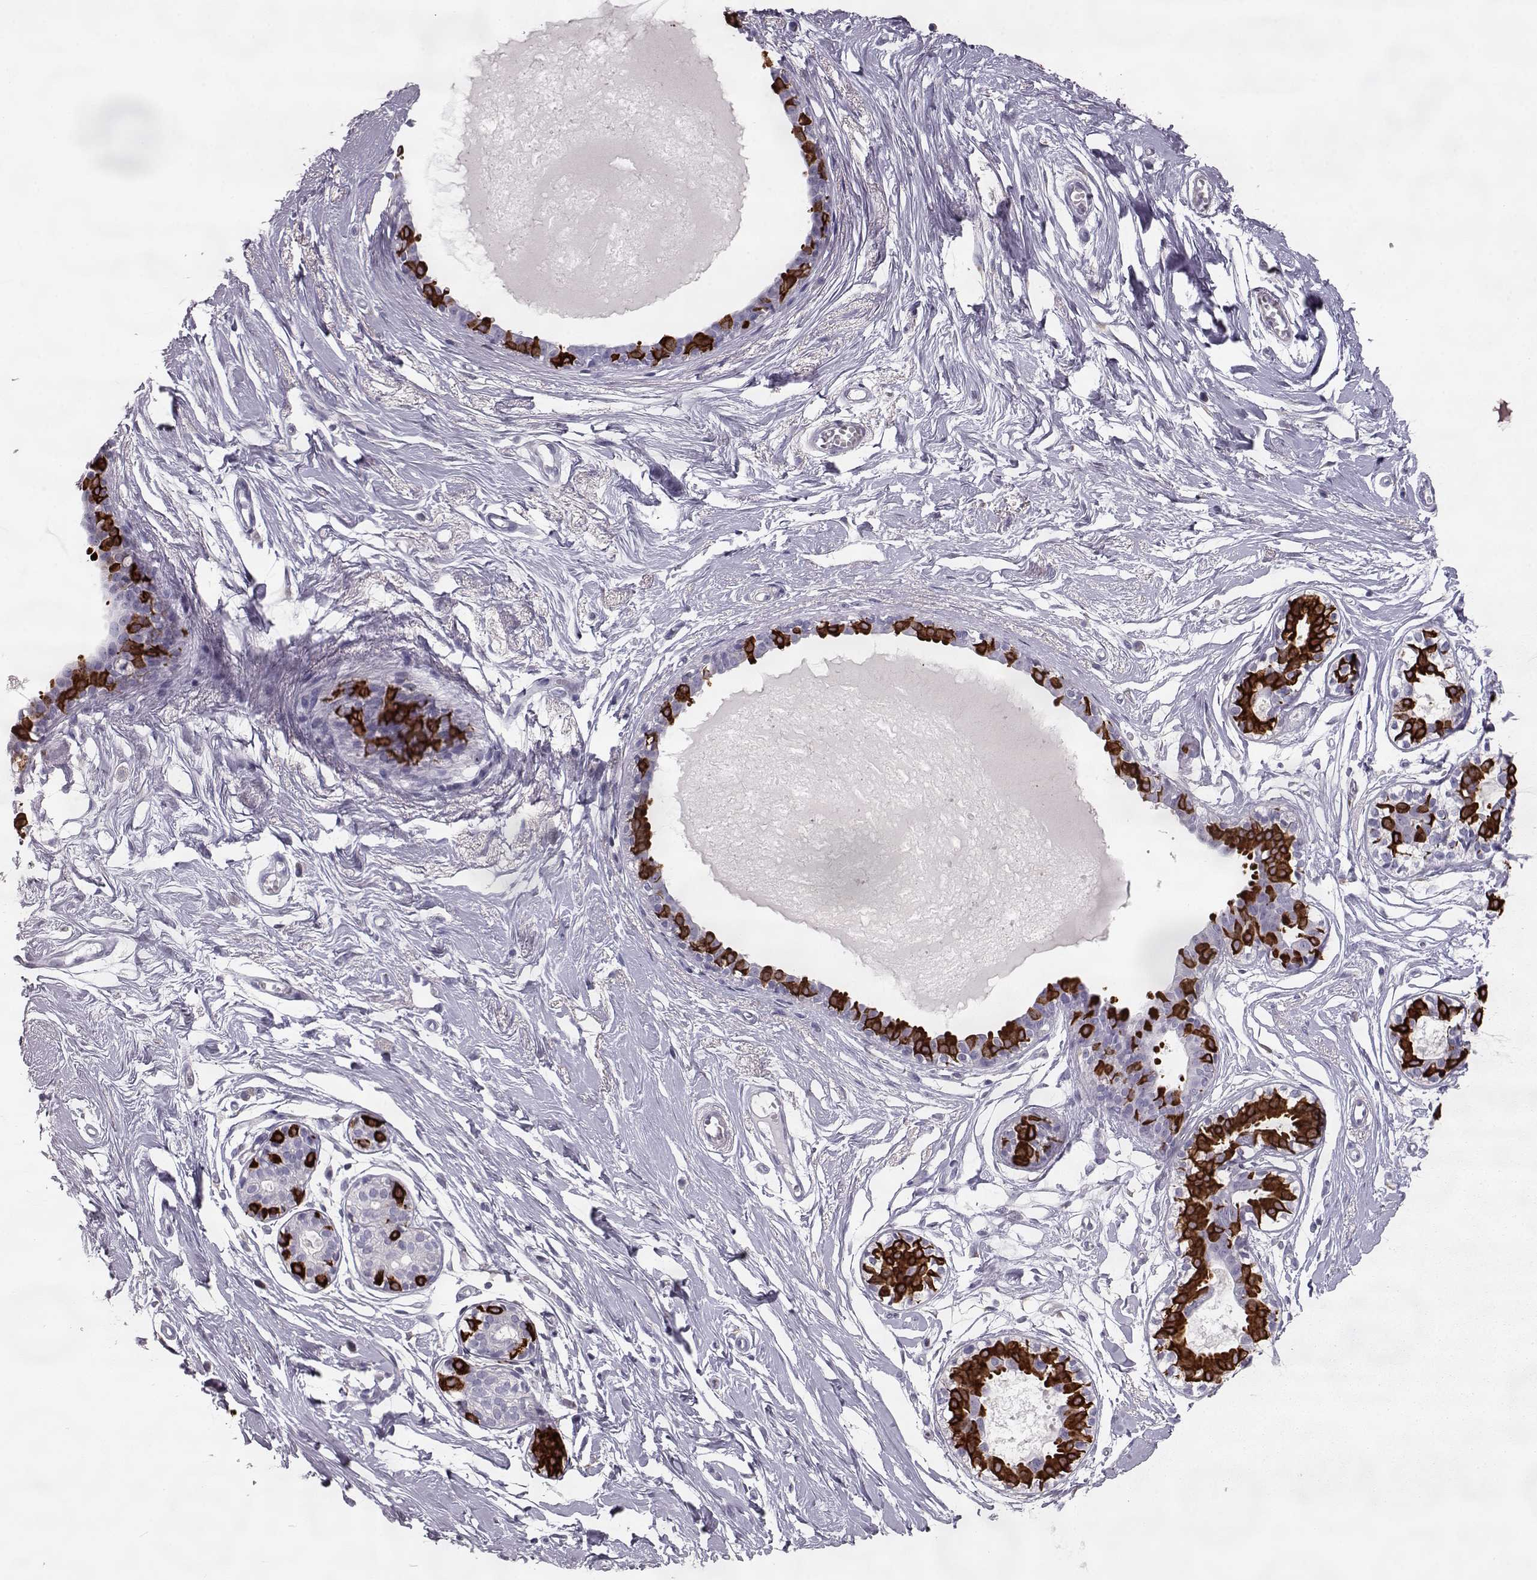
{"staining": {"intensity": "negative", "quantity": "none", "location": "none"}, "tissue": "breast", "cell_type": "Adipocytes", "image_type": "normal", "snomed": [{"axis": "morphology", "description": "Normal tissue, NOS"}, {"axis": "topography", "description": "Breast"}], "caption": "The image exhibits no staining of adipocytes in normal breast. The staining was performed using DAB to visualize the protein expression in brown, while the nuclei were stained in blue with hematoxylin (Magnification: 20x).", "gene": "ELOVL5", "patient": {"sex": "female", "age": 49}}